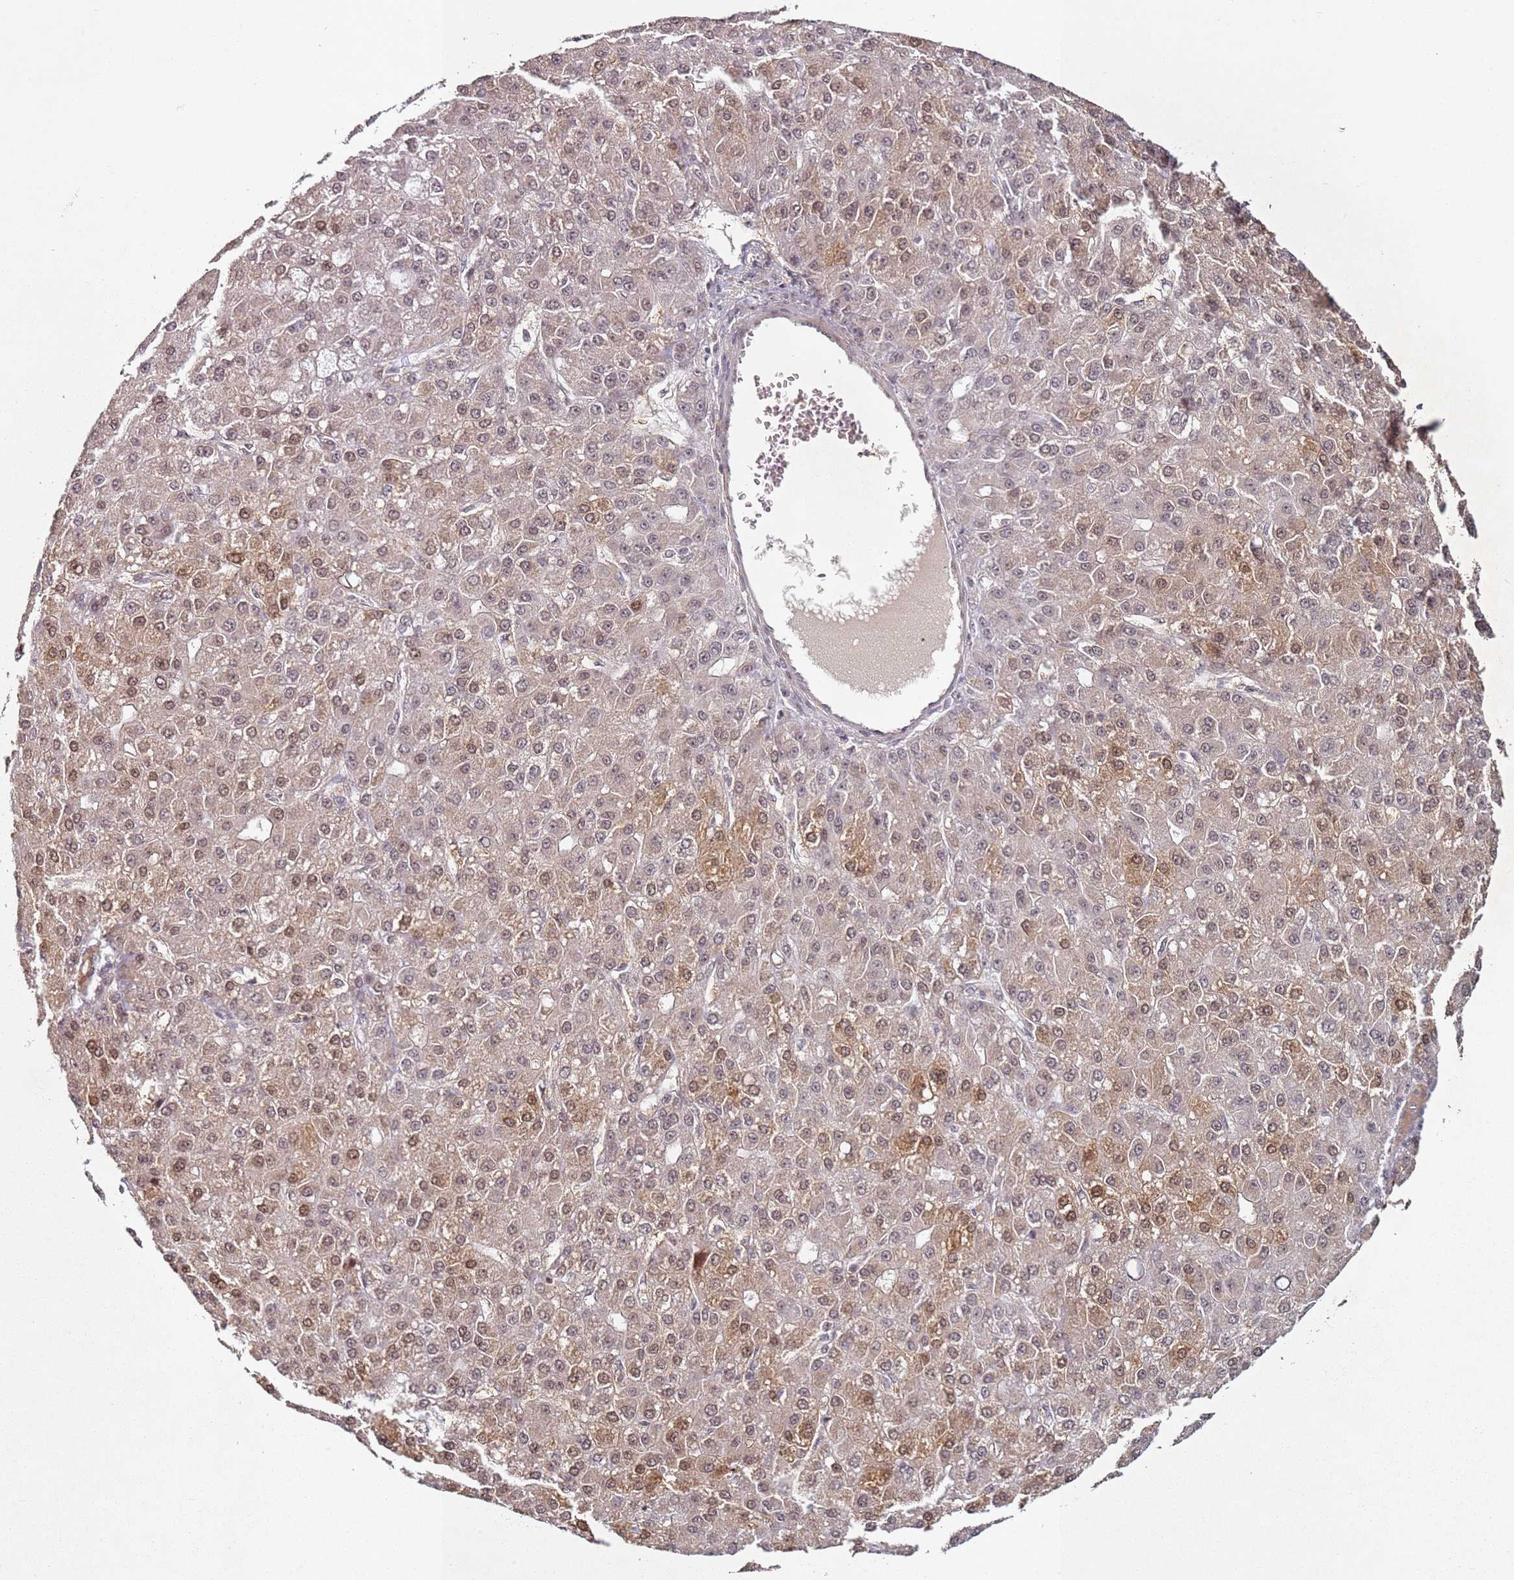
{"staining": {"intensity": "moderate", "quantity": ">75%", "location": "cytoplasmic/membranous,nuclear"}, "tissue": "liver cancer", "cell_type": "Tumor cells", "image_type": "cancer", "snomed": [{"axis": "morphology", "description": "Carcinoma, Hepatocellular, NOS"}, {"axis": "topography", "description": "Liver"}], "caption": "Human liver cancer (hepatocellular carcinoma) stained with a protein marker reveals moderate staining in tumor cells.", "gene": "ATF6B", "patient": {"sex": "male", "age": 67}}